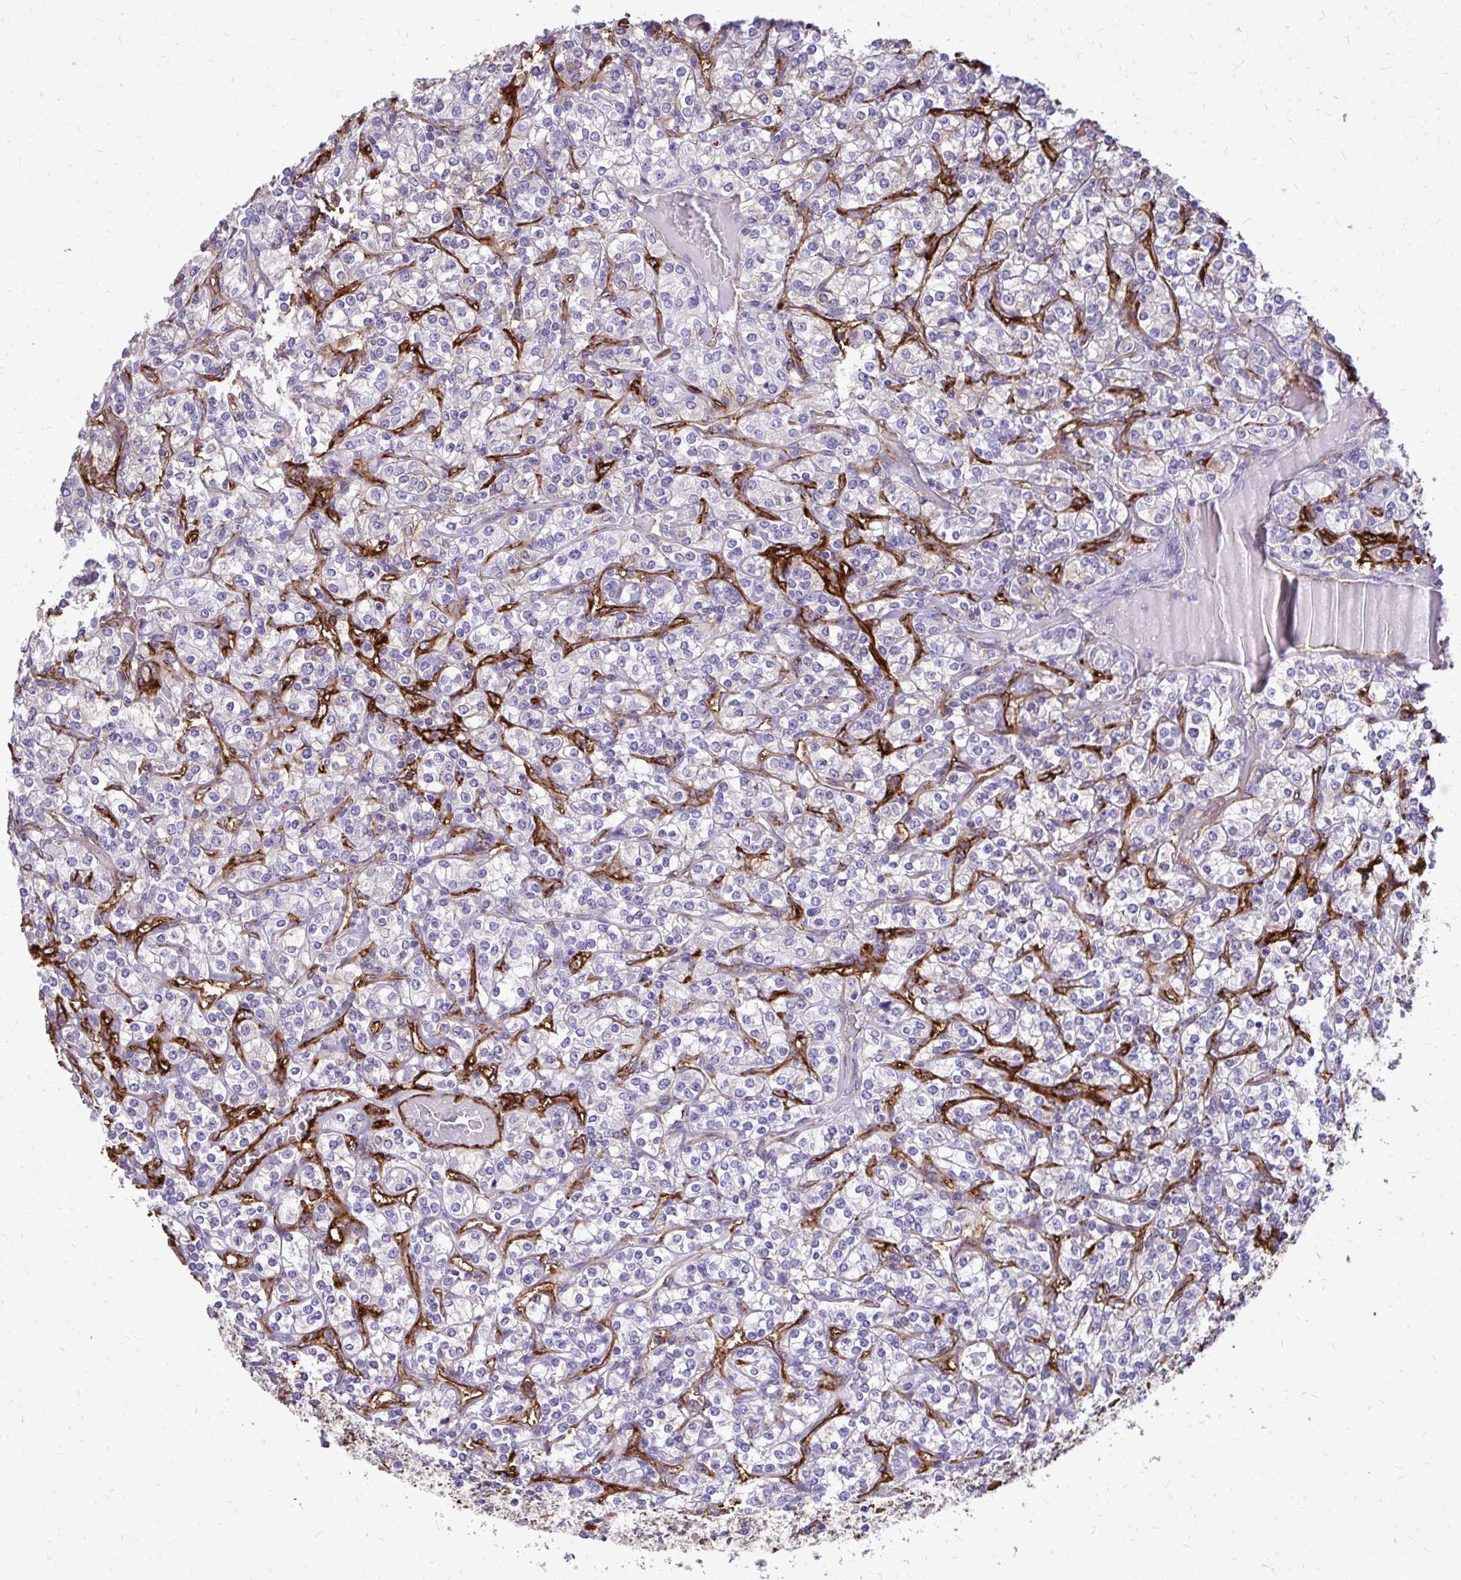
{"staining": {"intensity": "negative", "quantity": "none", "location": "none"}, "tissue": "renal cancer", "cell_type": "Tumor cells", "image_type": "cancer", "snomed": [{"axis": "morphology", "description": "Adenocarcinoma, NOS"}, {"axis": "topography", "description": "Kidney"}], "caption": "Immunohistochemistry of human renal cancer shows no staining in tumor cells.", "gene": "MARCKSL1", "patient": {"sex": "male", "age": 77}}